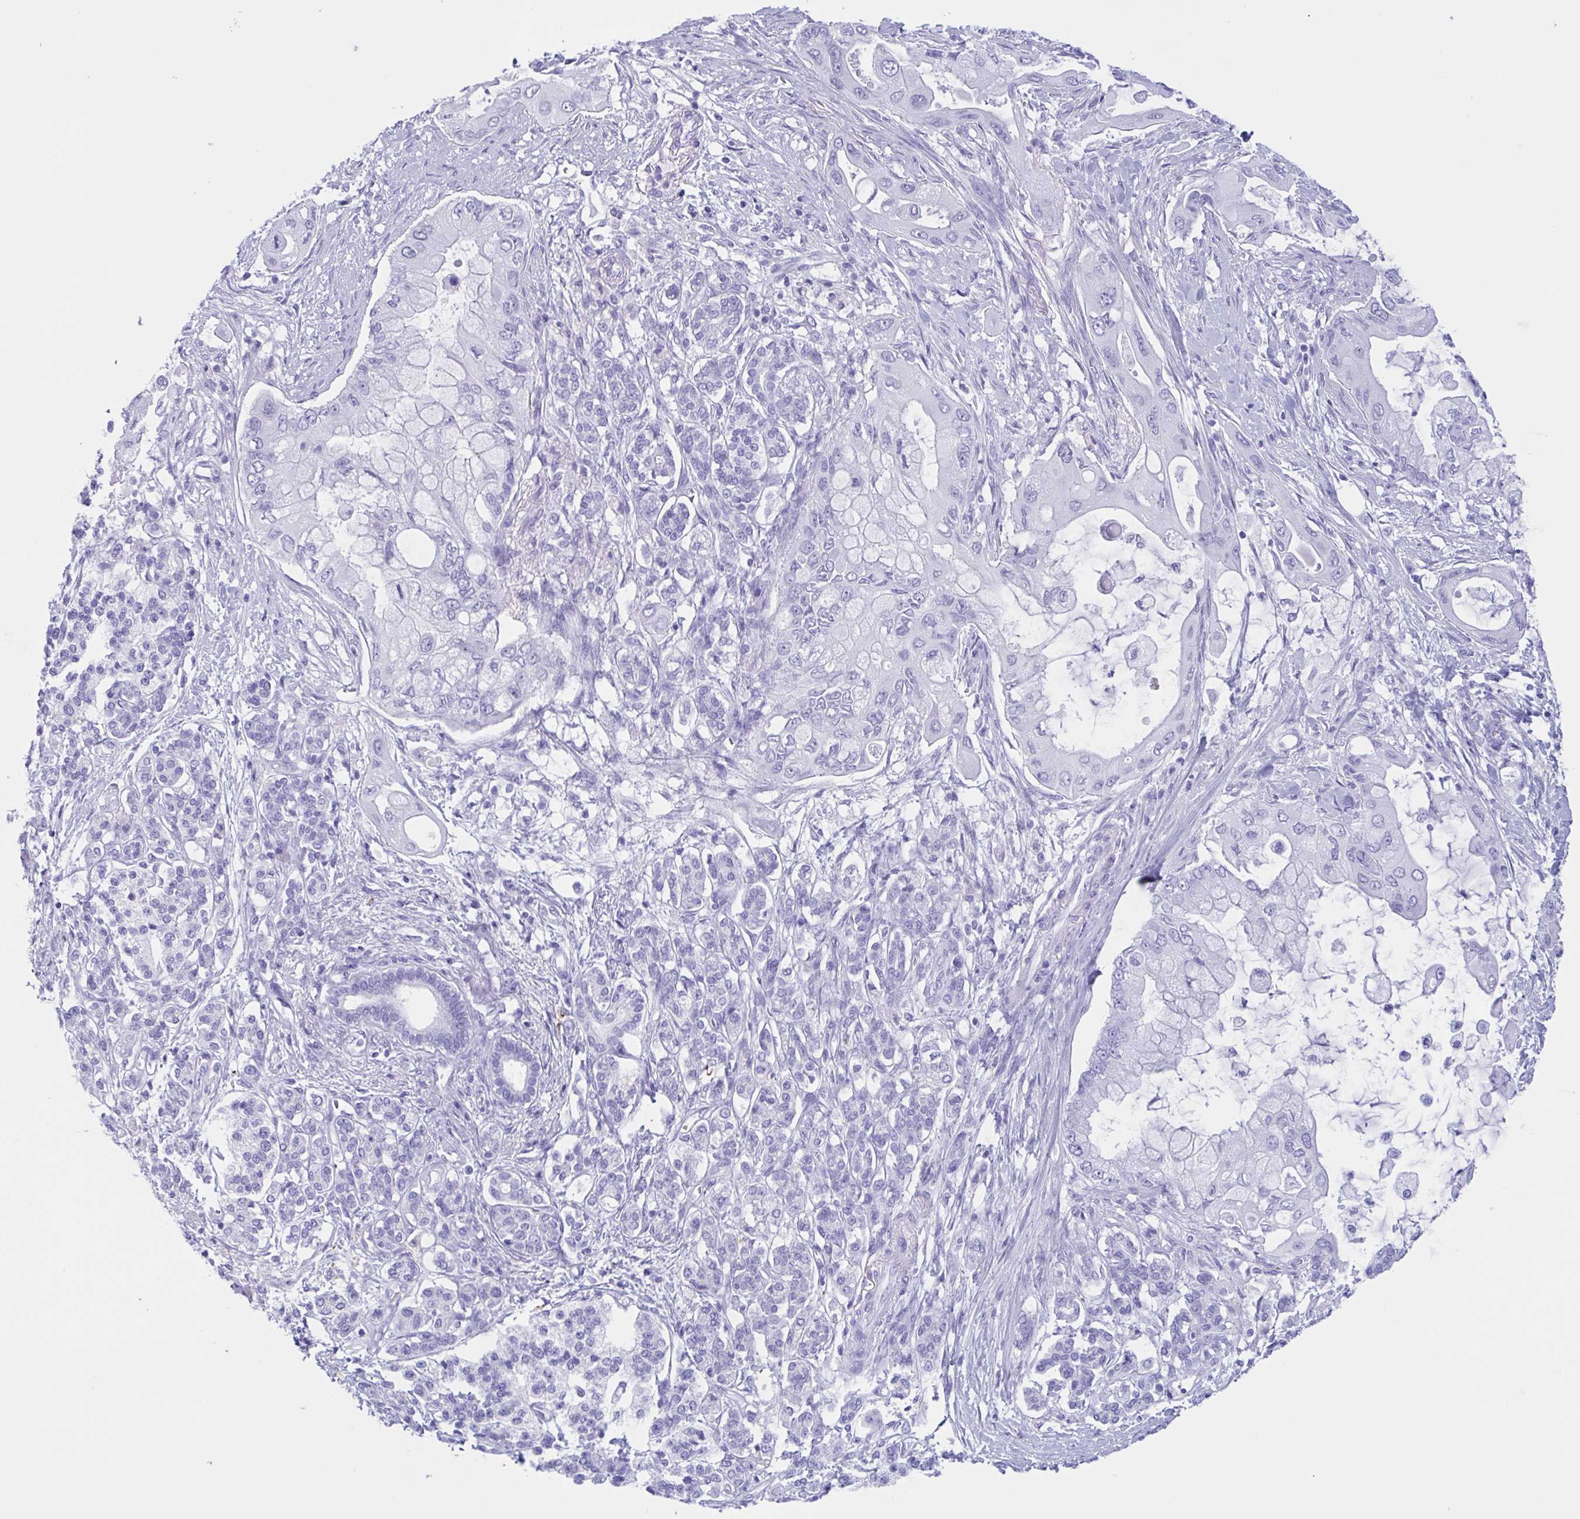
{"staining": {"intensity": "negative", "quantity": "none", "location": "none"}, "tissue": "pancreatic cancer", "cell_type": "Tumor cells", "image_type": "cancer", "snomed": [{"axis": "morphology", "description": "Adenocarcinoma, NOS"}, {"axis": "topography", "description": "Pancreas"}], "caption": "Tumor cells are negative for brown protein staining in pancreatic cancer (adenocarcinoma).", "gene": "ZNF850", "patient": {"sex": "male", "age": 57}}